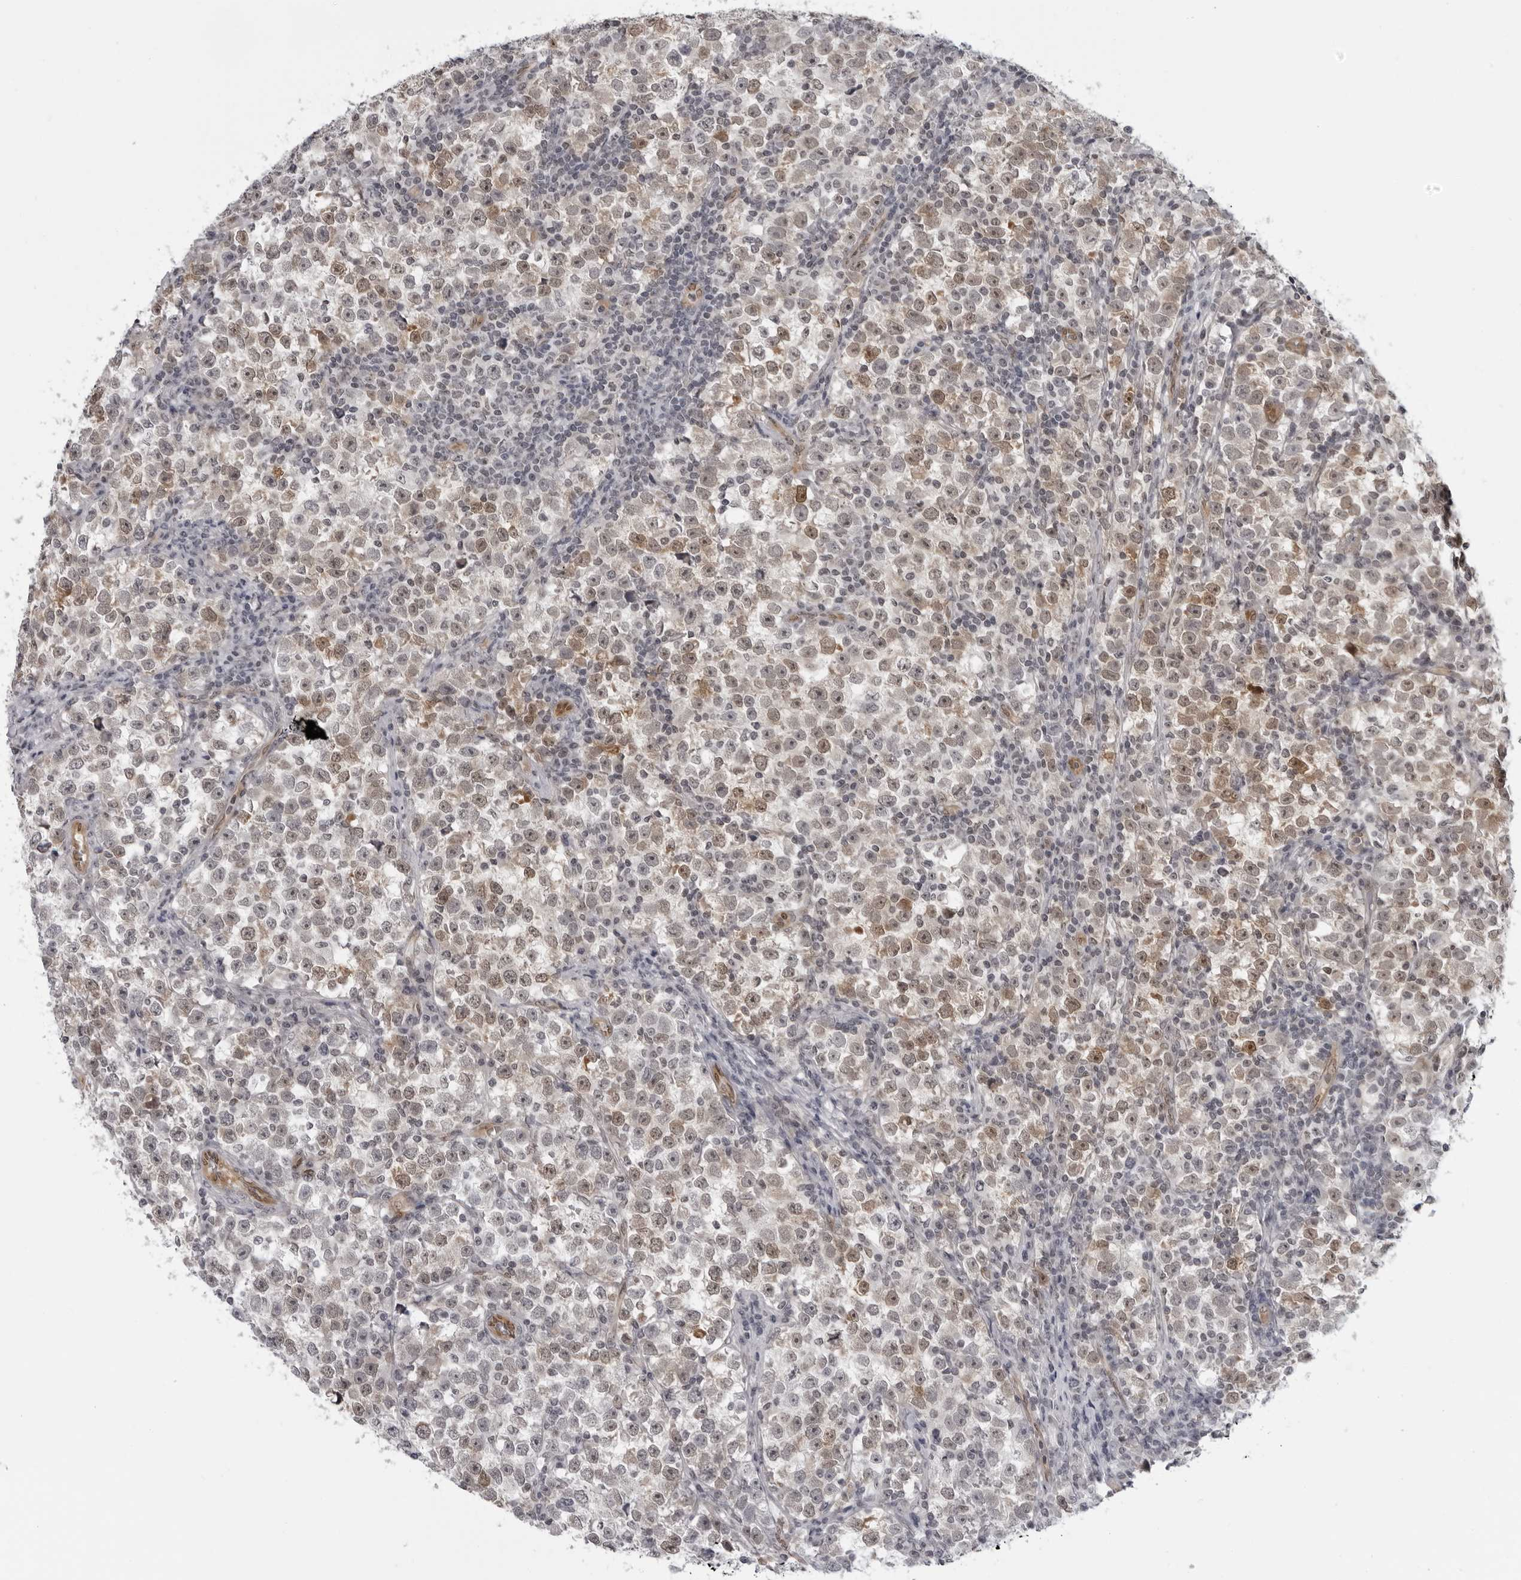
{"staining": {"intensity": "weak", "quantity": "25%-75%", "location": "nuclear"}, "tissue": "testis cancer", "cell_type": "Tumor cells", "image_type": "cancer", "snomed": [{"axis": "morphology", "description": "Normal tissue, NOS"}, {"axis": "morphology", "description": "Seminoma, NOS"}, {"axis": "topography", "description": "Testis"}], "caption": "A brown stain shows weak nuclear positivity of a protein in seminoma (testis) tumor cells. Ihc stains the protein of interest in brown and the nuclei are stained blue.", "gene": "MAPK12", "patient": {"sex": "male", "age": 43}}